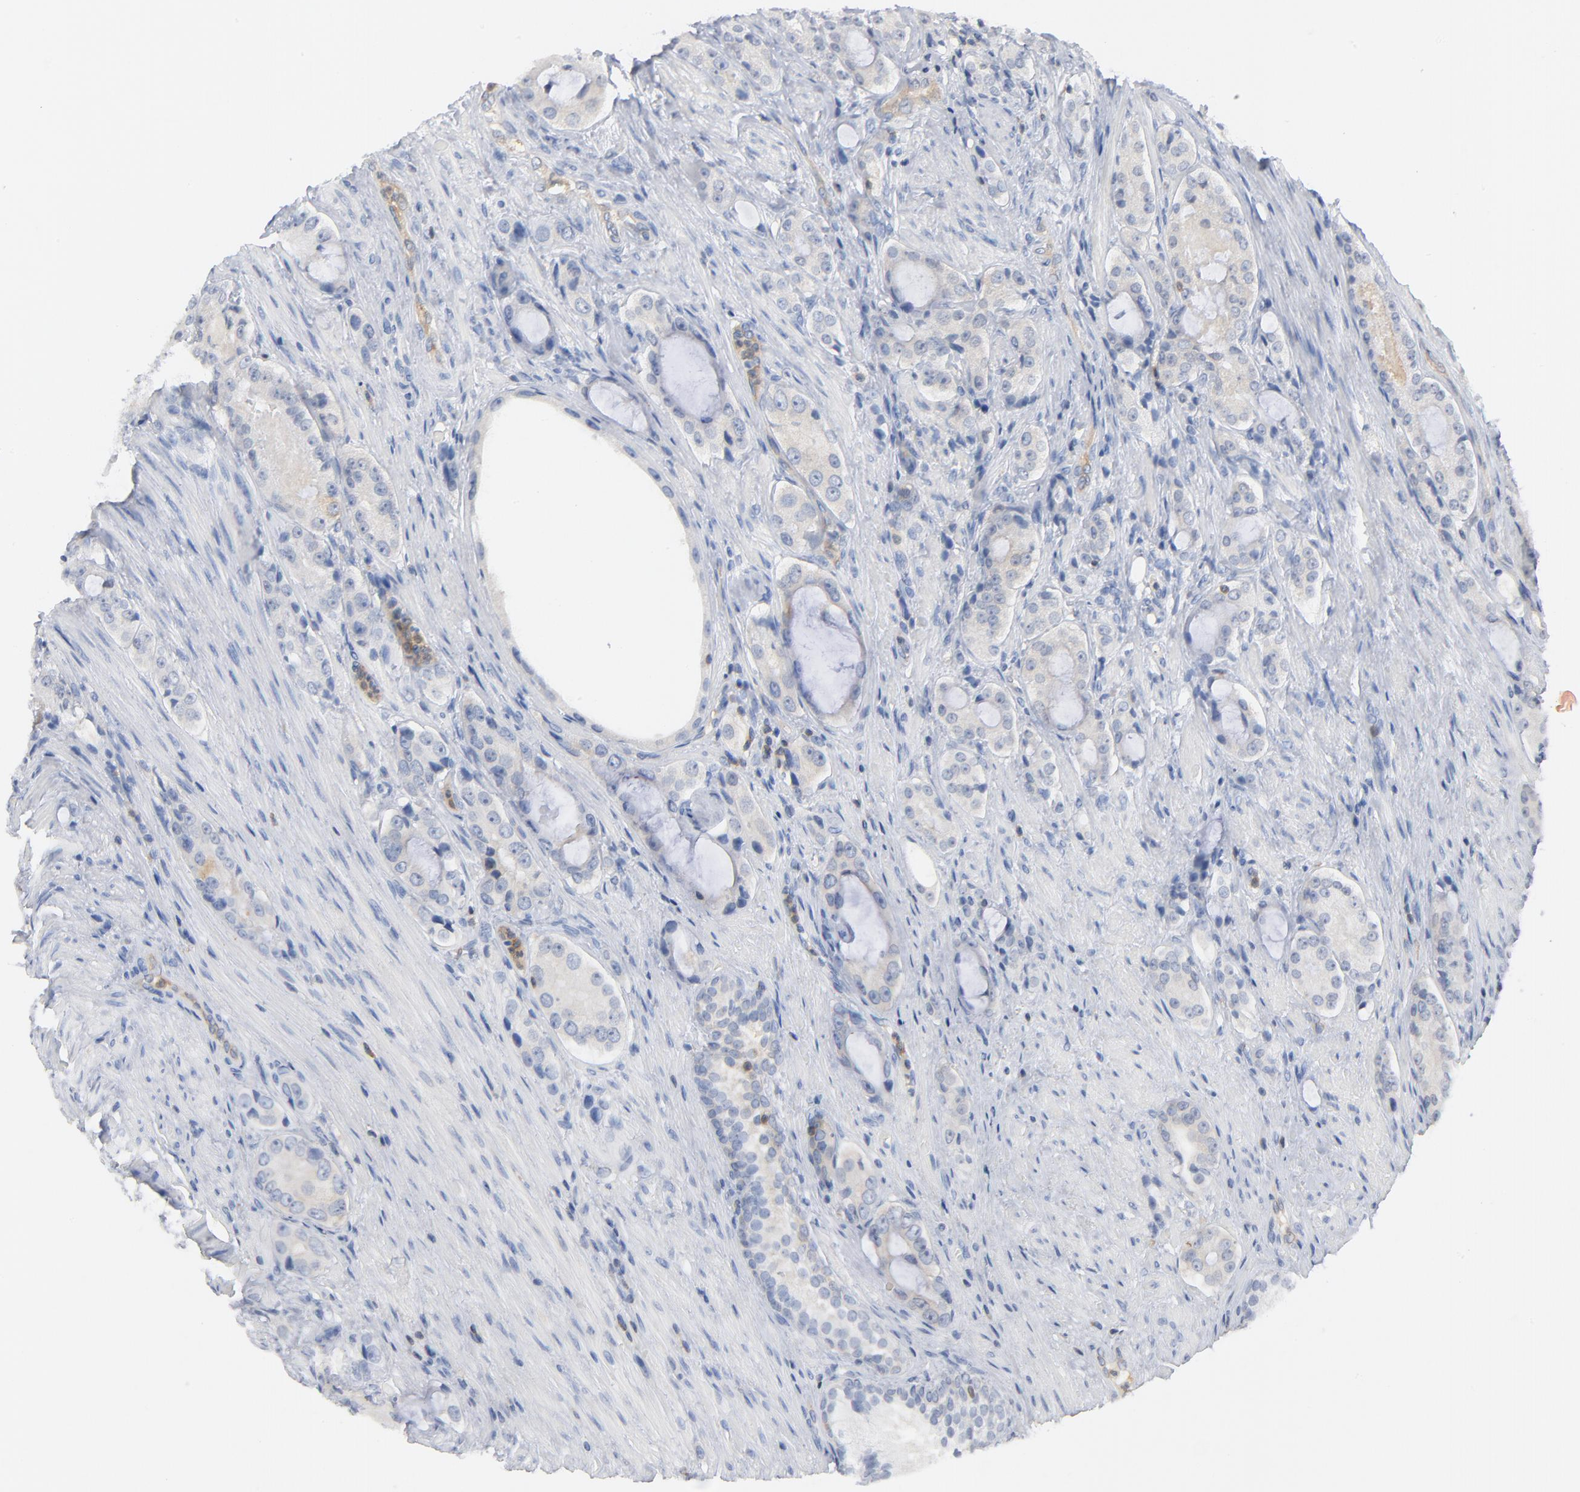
{"staining": {"intensity": "weak", "quantity": "<25%", "location": "cytoplasmic/membranous"}, "tissue": "prostate cancer", "cell_type": "Tumor cells", "image_type": "cancer", "snomed": [{"axis": "morphology", "description": "Adenocarcinoma, High grade"}, {"axis": "topography", "description": "Prostate"}], "caption": "This image is of prostate cancer stained with immunohistochemistry (IHC) to label a protein in brown with the nuclei are counter-stained blue. There is no staining in tumor cells.", "gene": "PTK2B", "patient": {"sex": "male", "age": 72}}